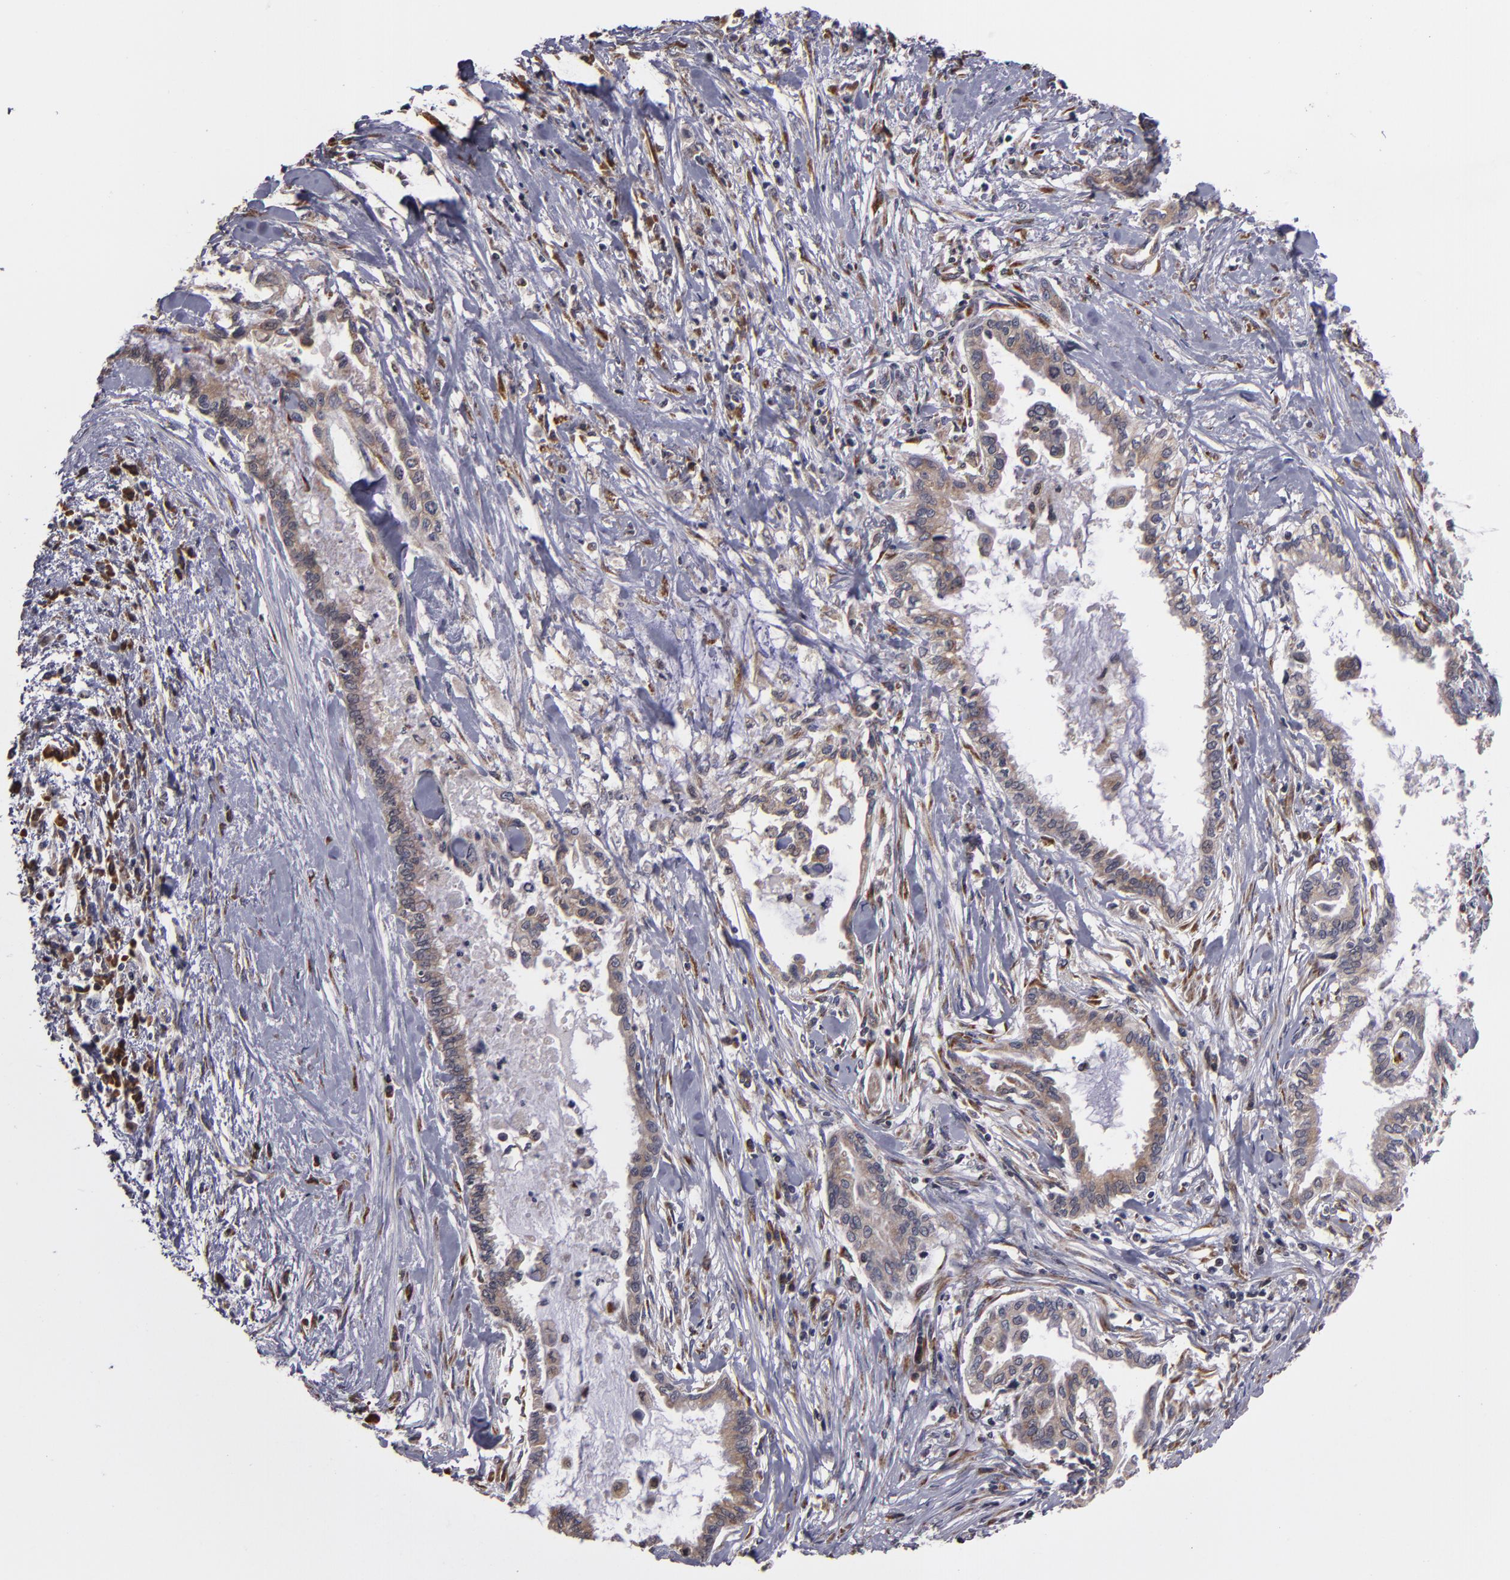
{"staining": {"intensity": "weak", "quantity": ">75%", "location": "cytoplasmic/membranous"}, "tissue": "pancreatic cancer", "cell_type": "Tumor cells", "image_type": "cancer", "snomed": [{"axis": "morphology", "description": "Adenocarcinoma, NOS"}, {"axis": "topography", "description": "Pancreas"}], "caption": "The micrograph exhibits a brown stain indicating the presence of a protein in the cytoplasmic/membranous of tumor cells in adenocarcinoma (pancreatic).", "gene": "CASP1", "patient": {"sex": "female", "age": 64}}